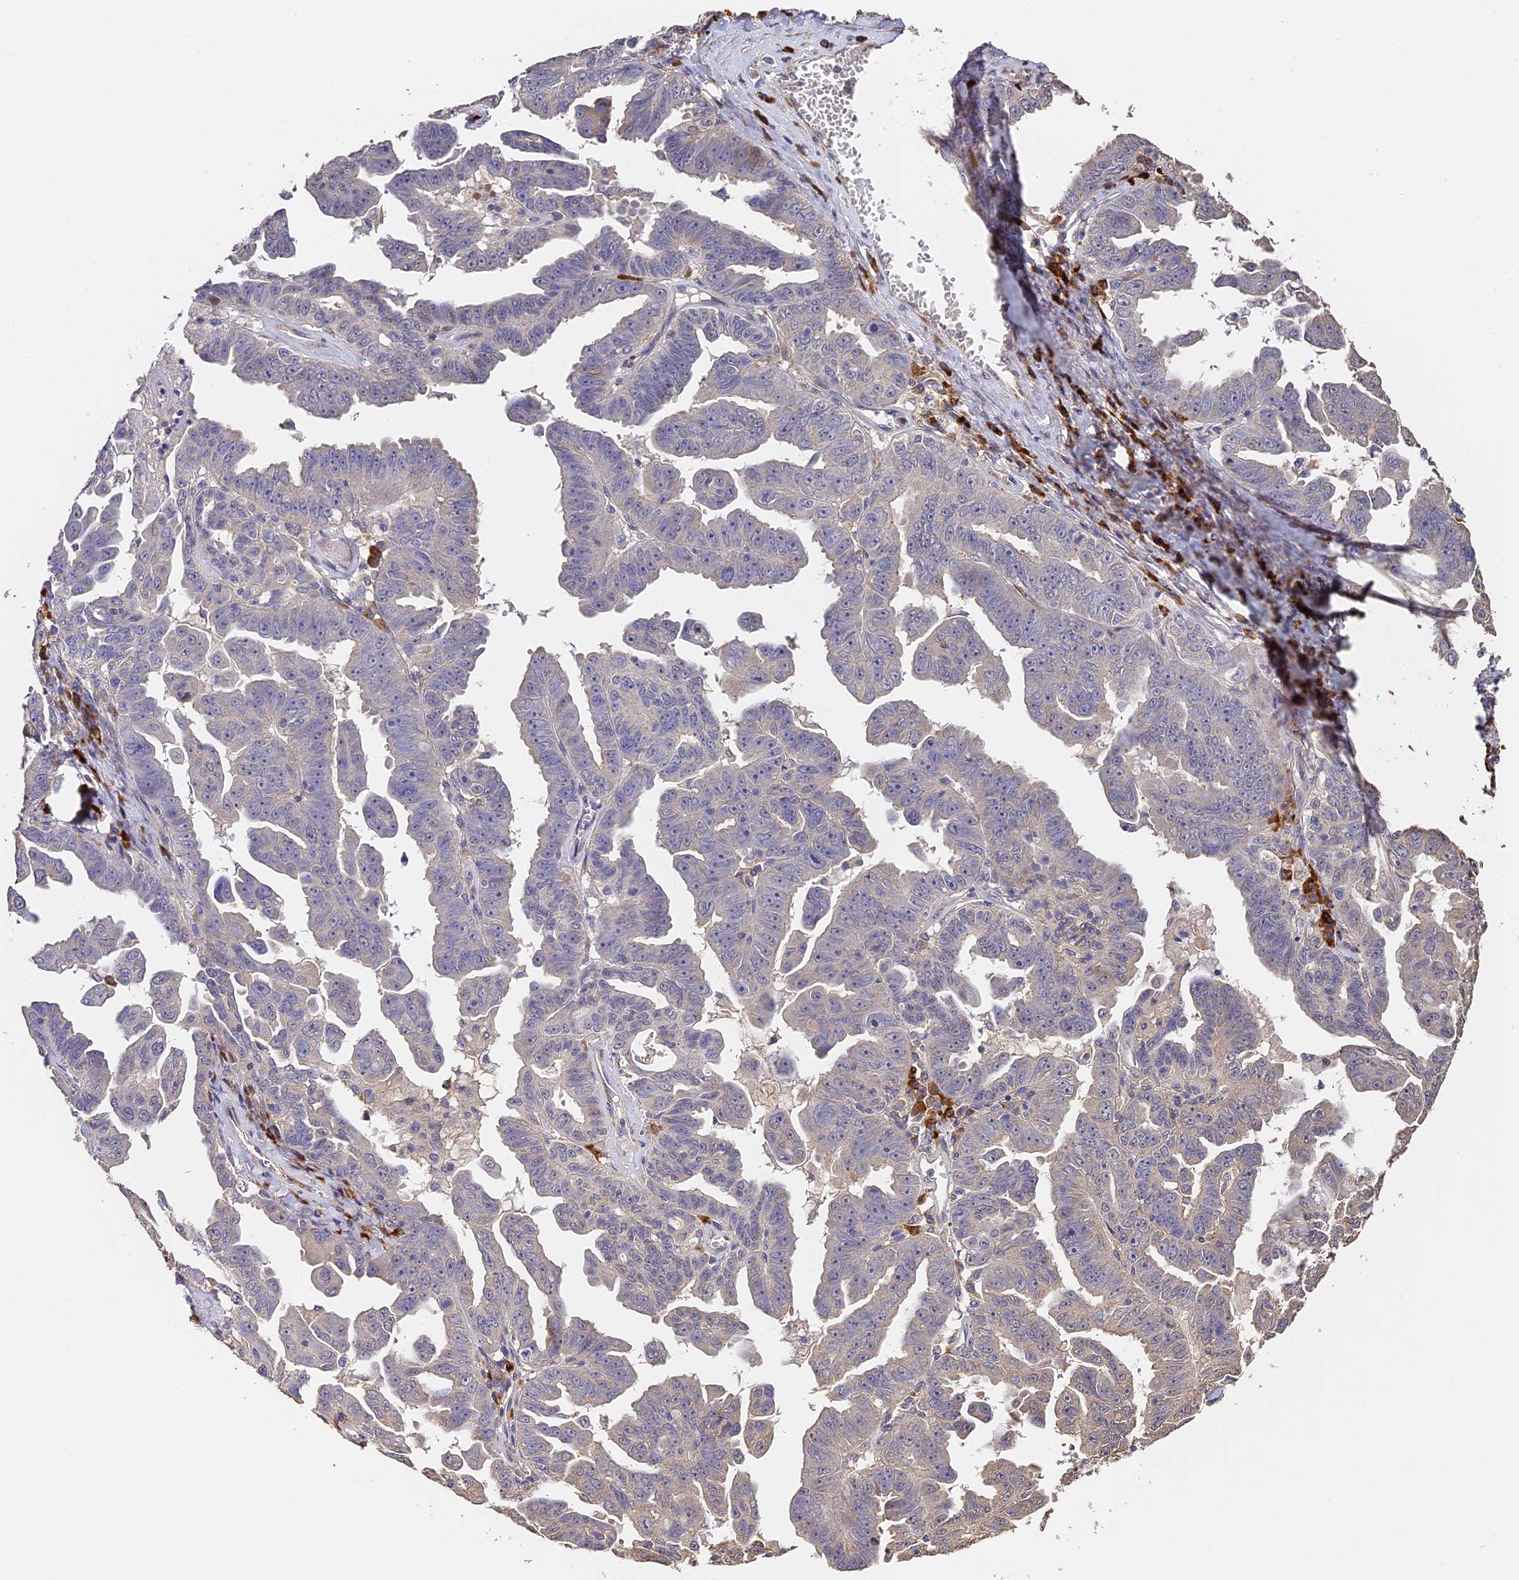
{"staining": {"intensity": "negative", "quantity": "none", "location": "none"}, "tissue": "ovarian cancer", "cell_type": "Tumor cells", "image_type": "cancer", "snomed": [{"axis": "morphology", "description": "Carcinoma, endometroid"}, {"axis": "topography", "description": "Ovary"}], "caption": "DAB (3,3'-diaminobenzidine) immunohistochemical staining of human ovarian cancer (endometroid carcinoma) reveals no significant expression in tumor cells.", "gene": "SLC11A1", "patient": {"sex": "female", "age": 62}}